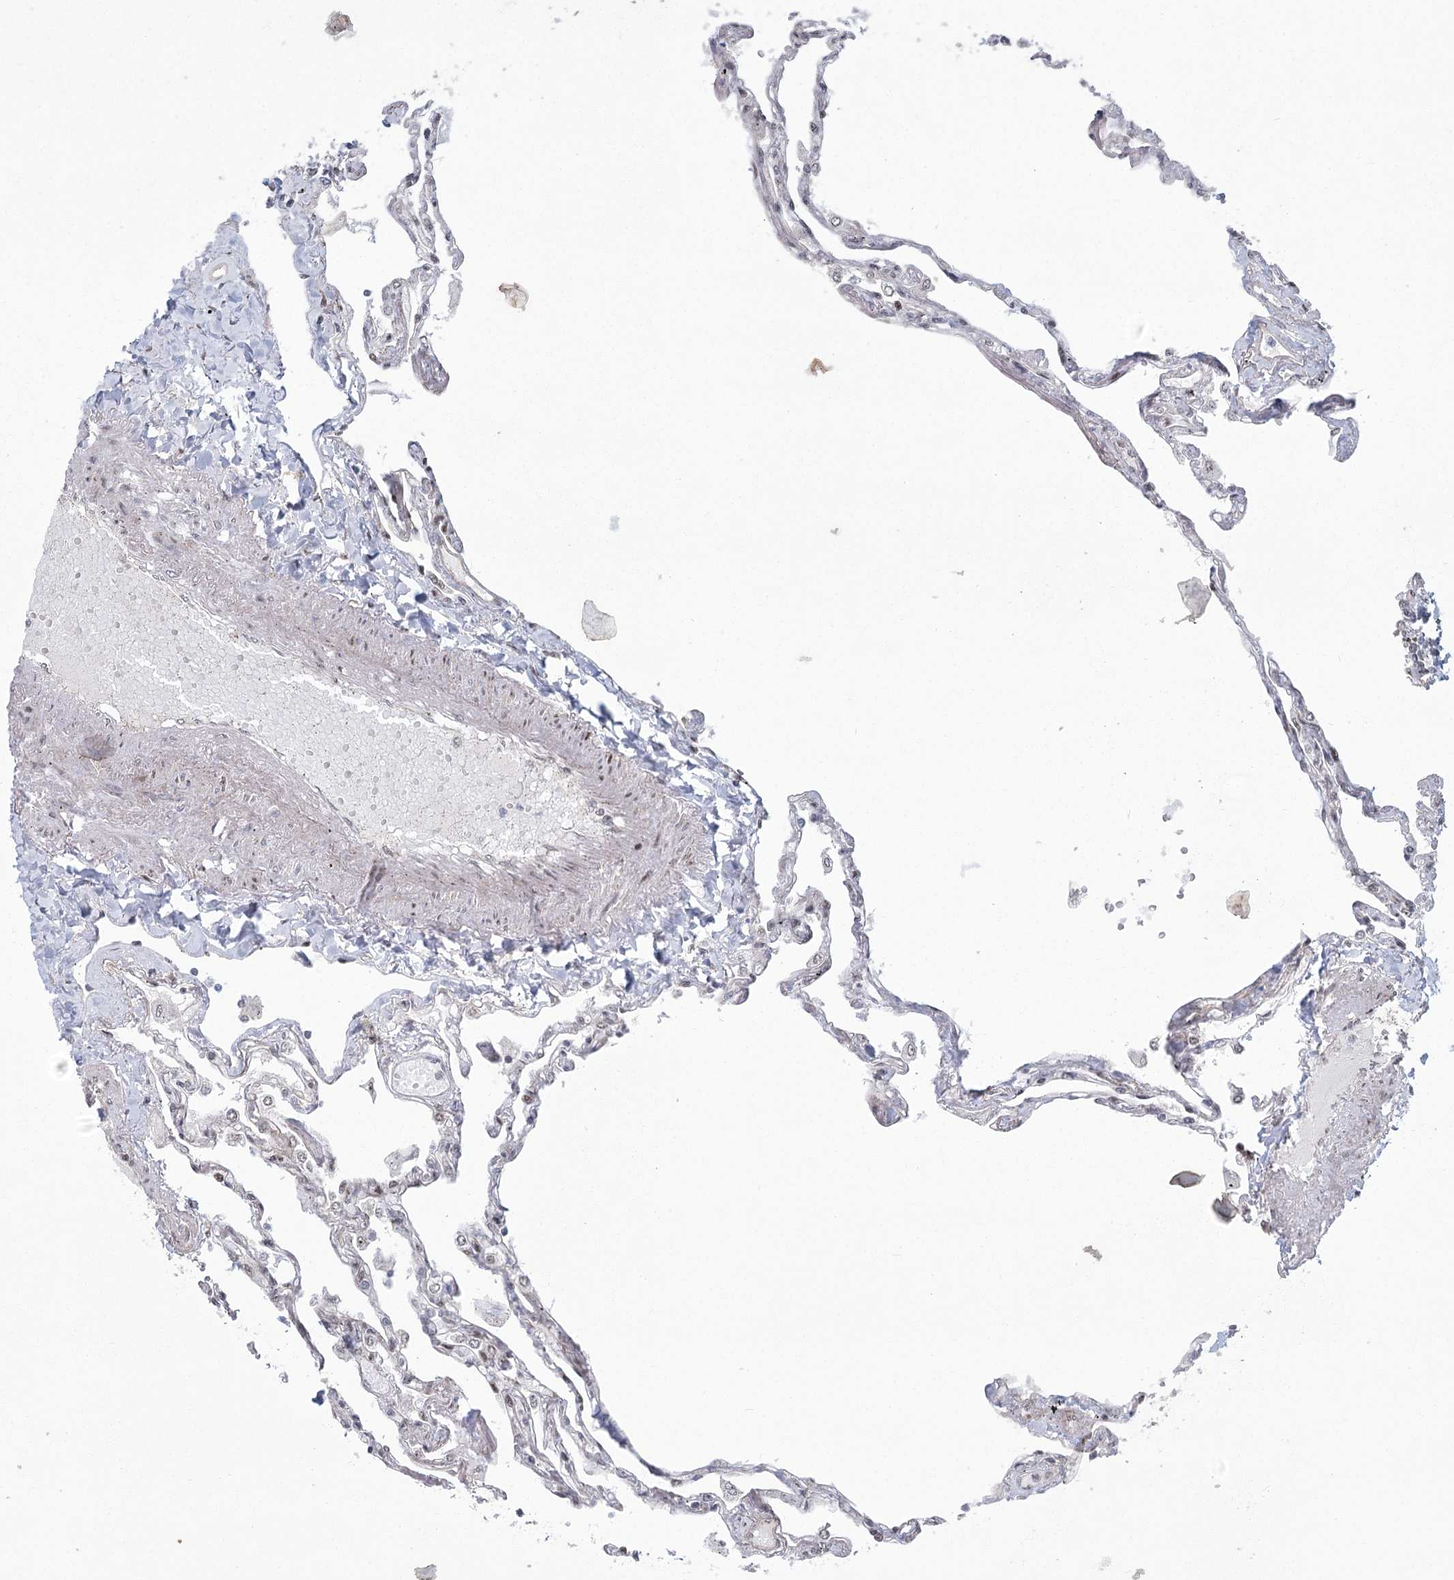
{"staining": {"intensity": "weak", "quantity": "<25%", "location": "cytoplasmic/membranous"}, "tissue": "lung", "cell_type": "Alveolar cells", "image_type": "normal", "snomed": [{"axis": "morphology", "description": "Normal tissue, NOS"}, {"axis": "topography", "description": "Lung"}], "caption": "DAB immunohistochemical staining of benign human lung reveals no significant positivity in alveolar cells. The staining is performed using DAB (3,3'-diaminobenzidine) brown chromogen with nuclei counter-stained in using hematoxylin.", "gene": "PARM1", "patient": {"sex": "female", "age": 67}}